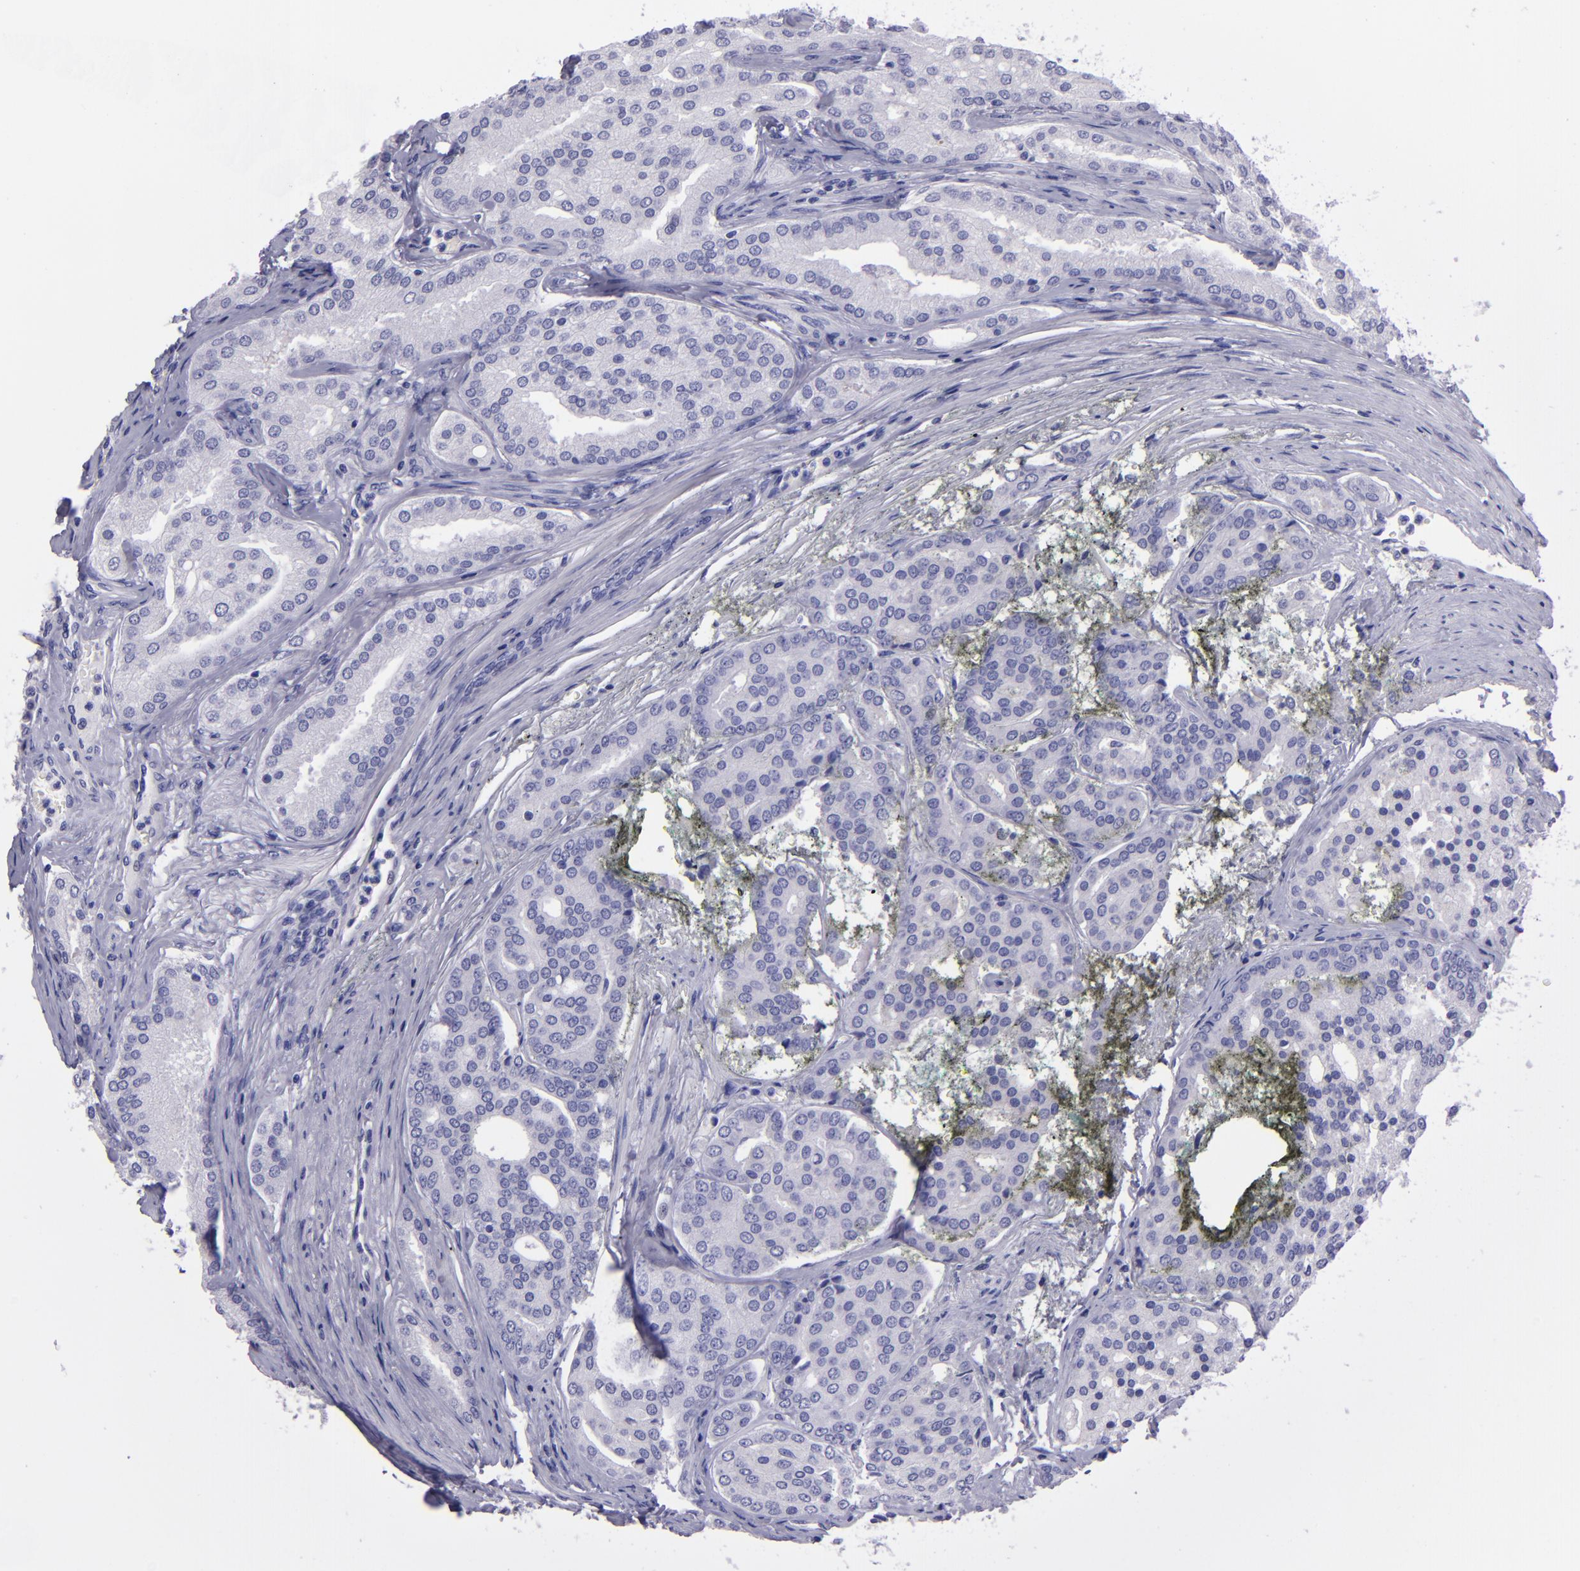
{"staining": {"intensity": "negative", "quantity": "none", "location": "none"}, "tissue": "prostate cancer", "cell_type": "Tumor cells", "image_type": "cancer", "snomed": [{"axis": "morphology", "description": "Adenocarcinoma, High grade"}, {"axis": "topography", "description": "Prostate"}], "caption": "IHC histopathology image of neoplastic tissue: human high-grade adenocarcinoma (prostate) stained with DAB reveals no significant protein positivity in tumor cells.", "gene": "TNNT3", "patient": {"sex": "male", "age": 64}}